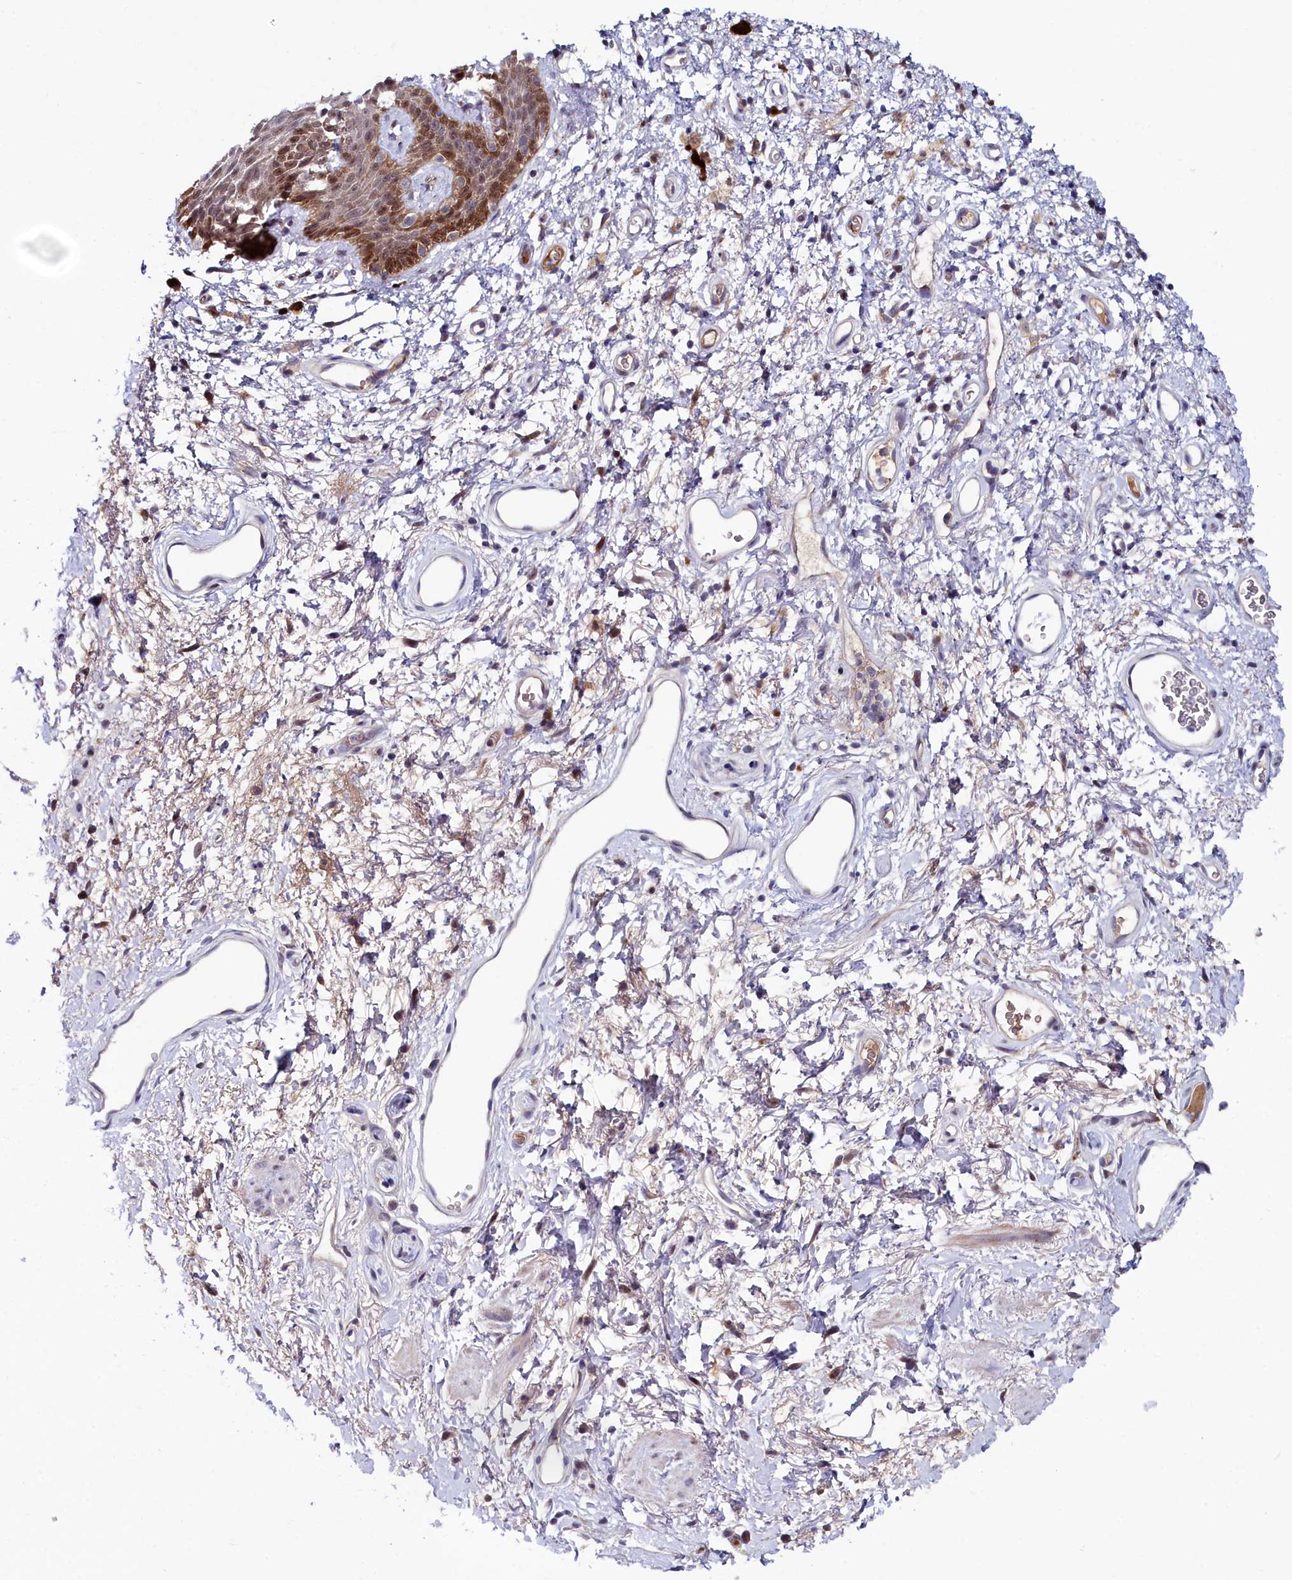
{"staining": {"intensity": "moderate", "quantity": "25%-75%", "location": "cytoplasmic/membranous,nuclear"}, "tissue": "skin", "cell_type": "Epidermal cells", "image_type": "normal", "snomed": [{"axis": "morphology", "description": "Normal tissue, NOS"}, {"axis": "topography", "description": "Anal"}], "caption": "Immunohistochemistry staining of normal skin, which reveals medium levels of moderate cytoplasmic/membranous,nuclear expression in about 25%-75% of epidermal cells indicating moderate cytoplasmic/membranous,nuclear protein staining. The staining was performed using DAB (3,3'-diaminobenzidine) (brown) for protein detection and nuclei were counterstained in hematoxylin (blue).", "gene": "KCTD18", "patient": {"sex": "female", "age": 46}}